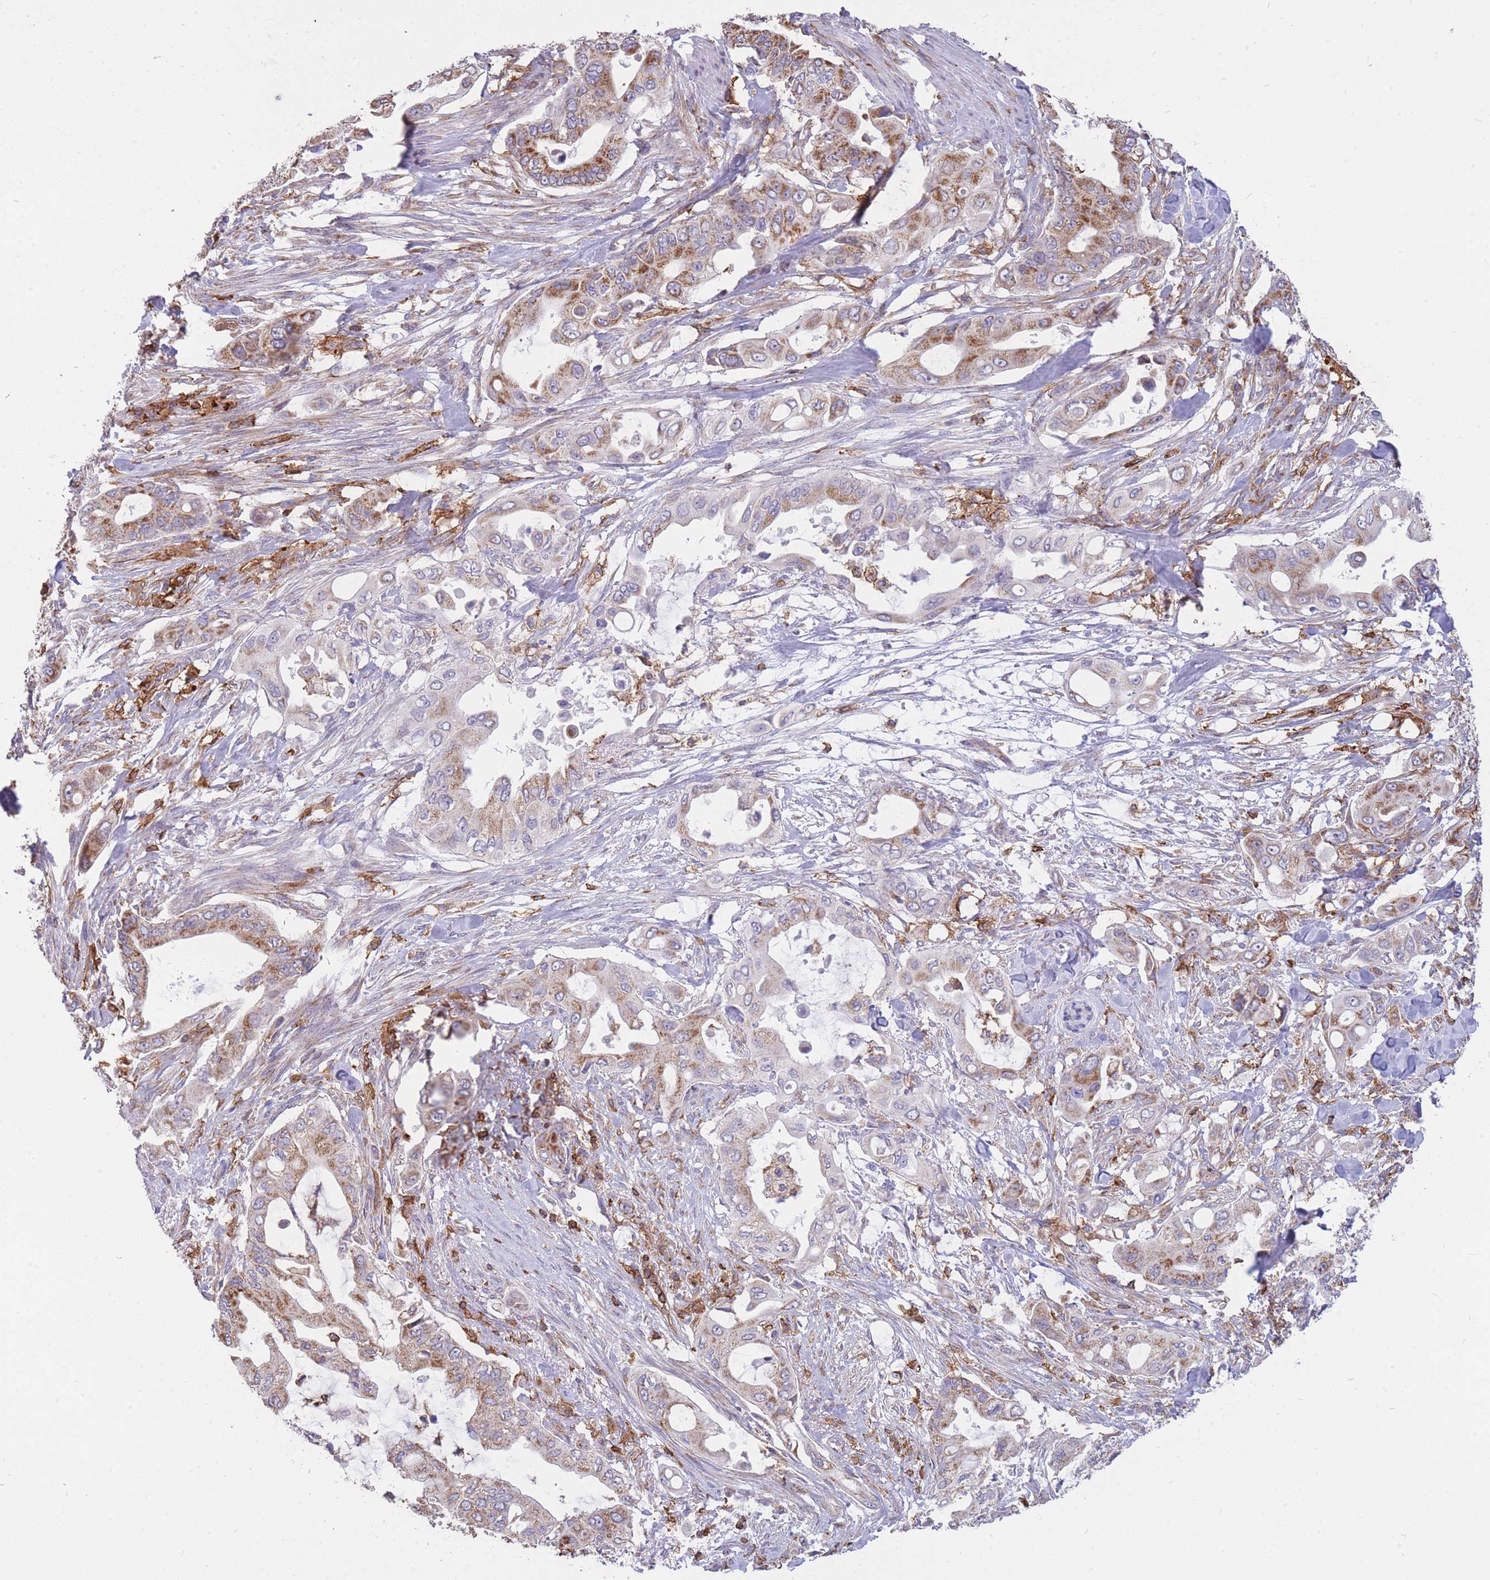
{"staining": {"intensity": "weak", "quantity": ">75%", "location": "cytoplasmic/membranous"}, "tissue": "pancreatic cancer", "cell_type": "Tumor cells", "image_type": "cancer", "snomed": [{"axis": "morphology", "description": "Adenocarcinoma, NOS"}, {"axis": "topography", "description": "Pancreas"}], "caption": "This image displays immunohistochemistry staining of pancreatic cancer, with low weak cytoplasmic/membranous positivity in approximately >75% of tumor cells.", "gene": "MRPL54", "patient": {"sex": "male", "age": 57}}